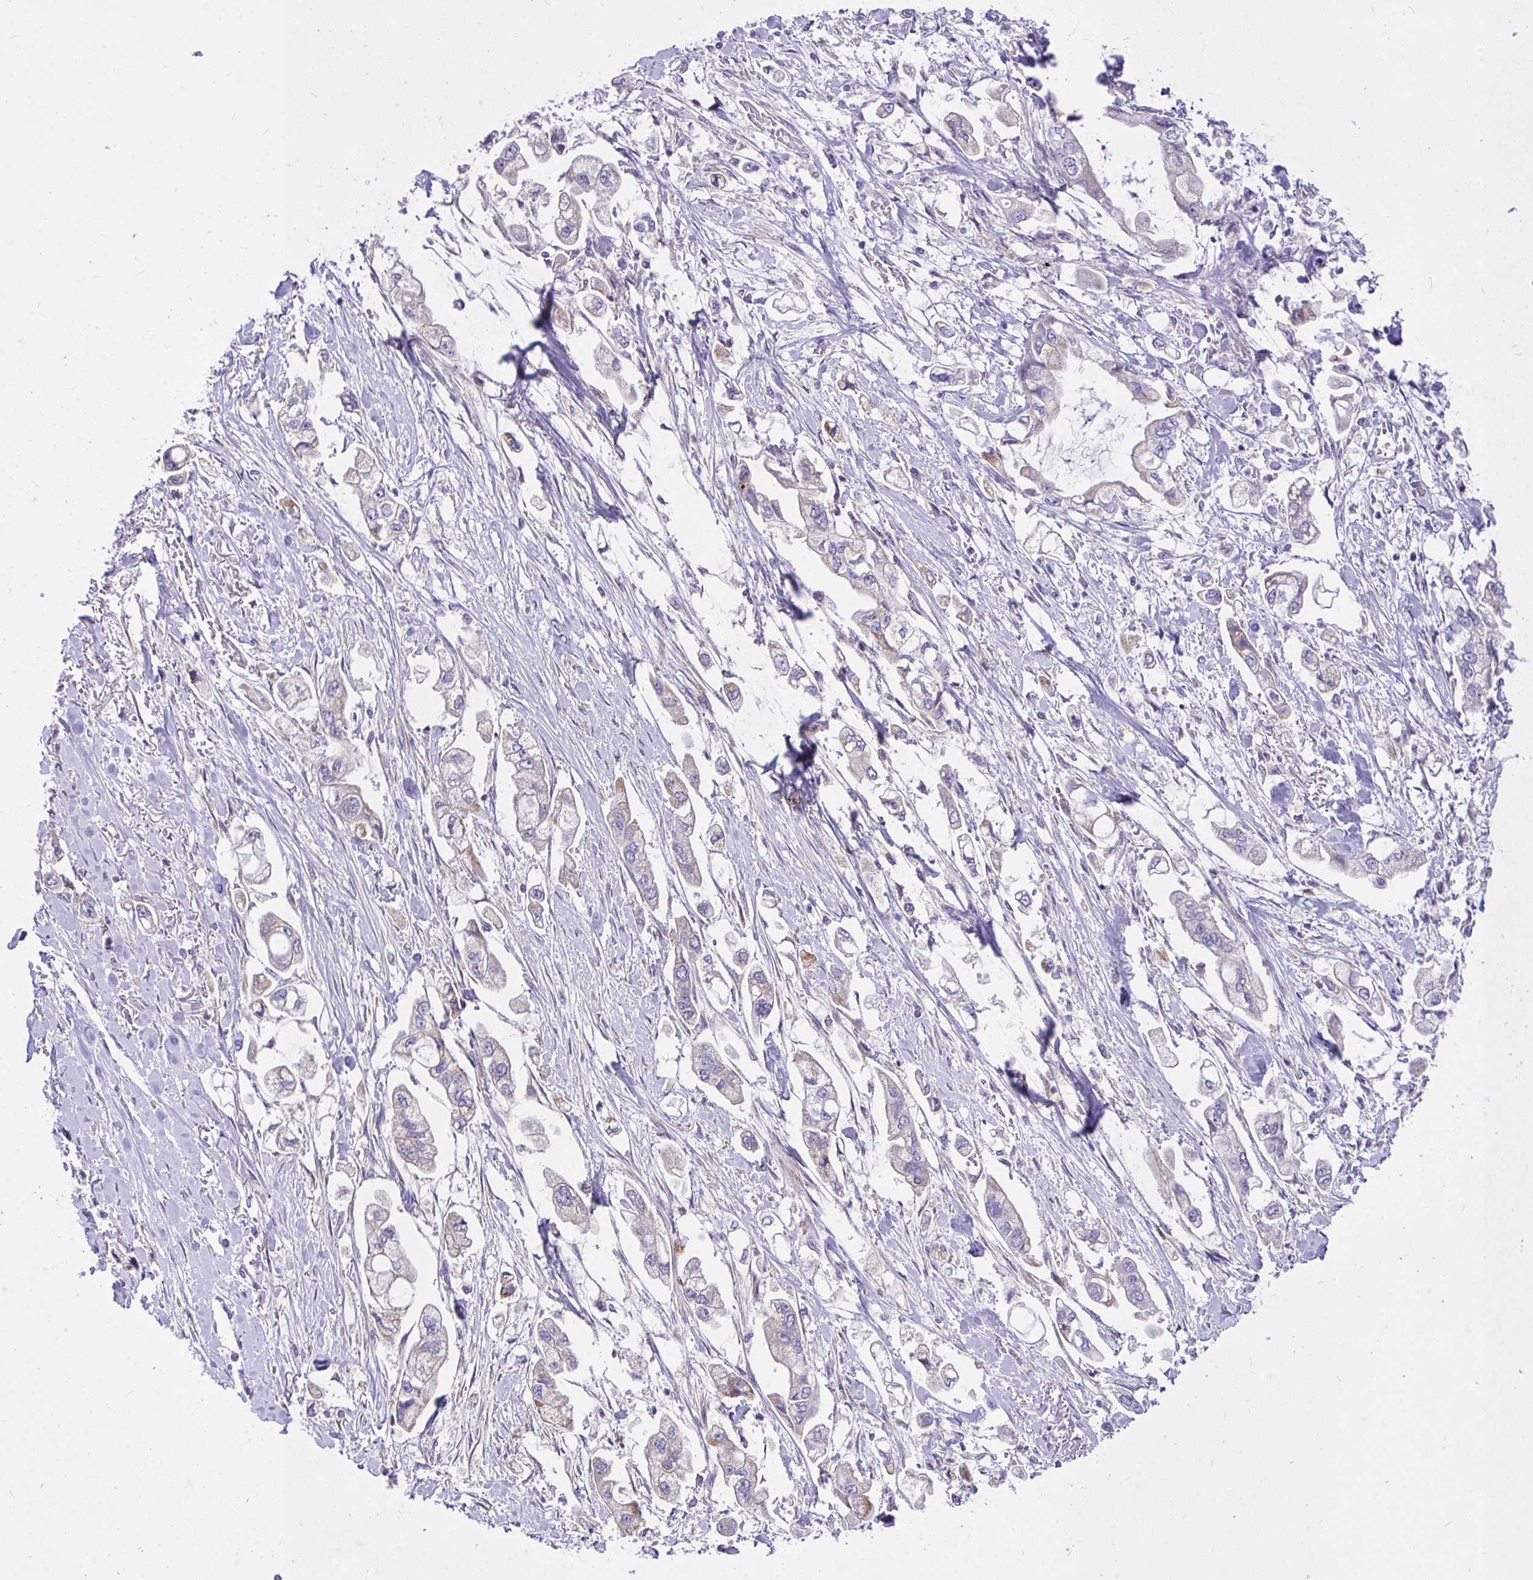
{"staining": {"intensity": "negative", "quantity": "none", "location": "none"}, "tissue": "stomach cancer", "cell_type": "Tumor cells", "image_type": "cancer", "snomed": [{"axis": "morphology", "description": "Adenocarcinoma, NOS"}, {"axis": "topography", "description": "Stomach"}], "caption": "Tumor cells are negative for protein expression in human stomach cancer (adenocarcinoma).", "gene": "CEP63", "patient": {"sex": "male", "age": 62}}